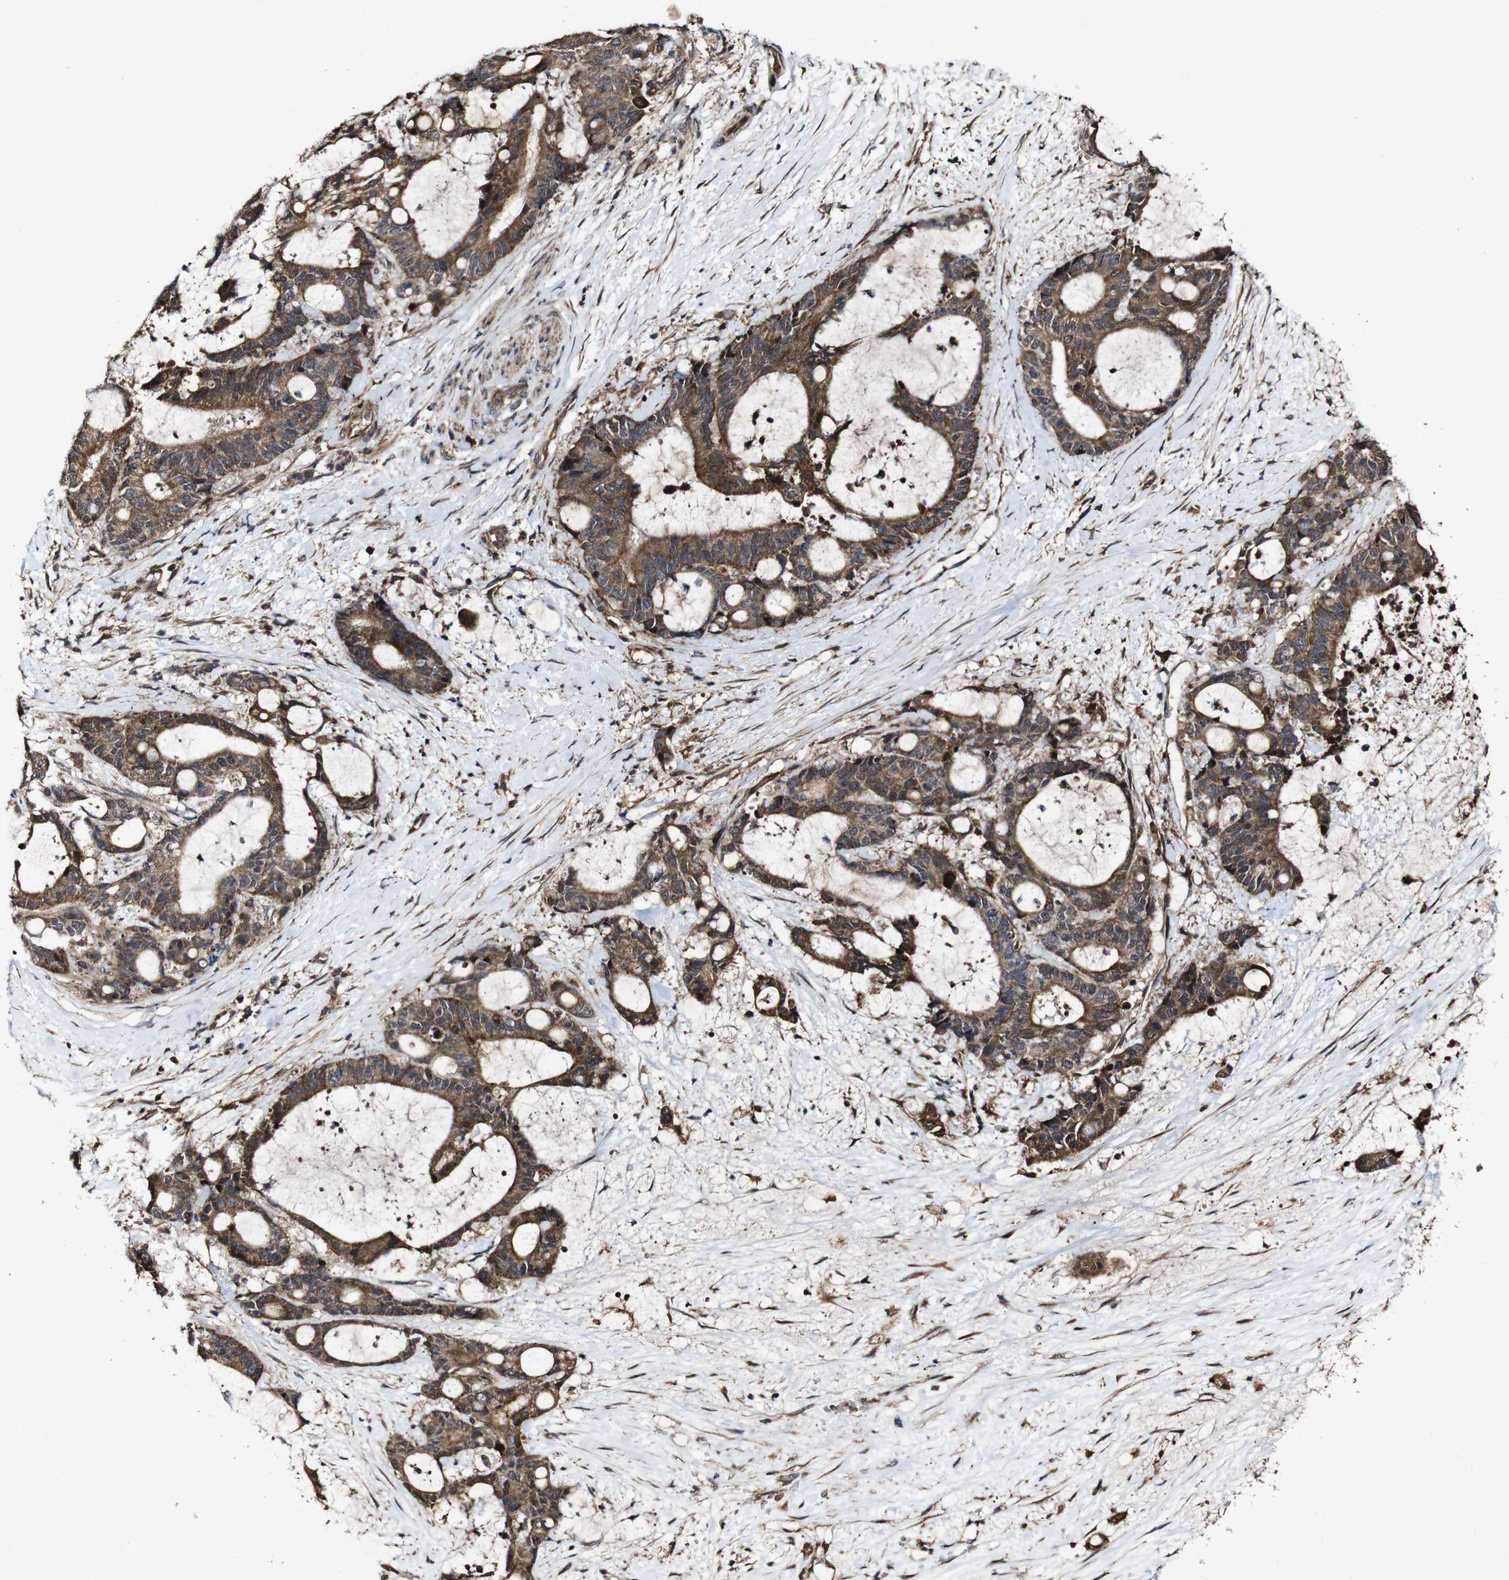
{"staining": {"intensity": "strong", "quantity": "25%-75%", "location": "cytoplasmic/membranous"}, "tissue": "liver cancer", "cell_type": "Tumor cells", "image_type": "cancer", "snomed": [{"axis": "morphology", "description": "Normal tissue, NOS"}, {"axis": "morphology", "description": "Cholangiocarcinoma"}, {"axis": "topography", "description": "Liver"}, {"axis": "topography", "description": "Peripheral nerve tissue"}], "caption": "The photomicrograph displays a brown stain indicating the presence of a protein in the cytoplasmic/membranous of tumor cells in liver cholangiocarcinoma.", "gene": "BTN3A3", "patient": {"sex": "female", "age": 73}}